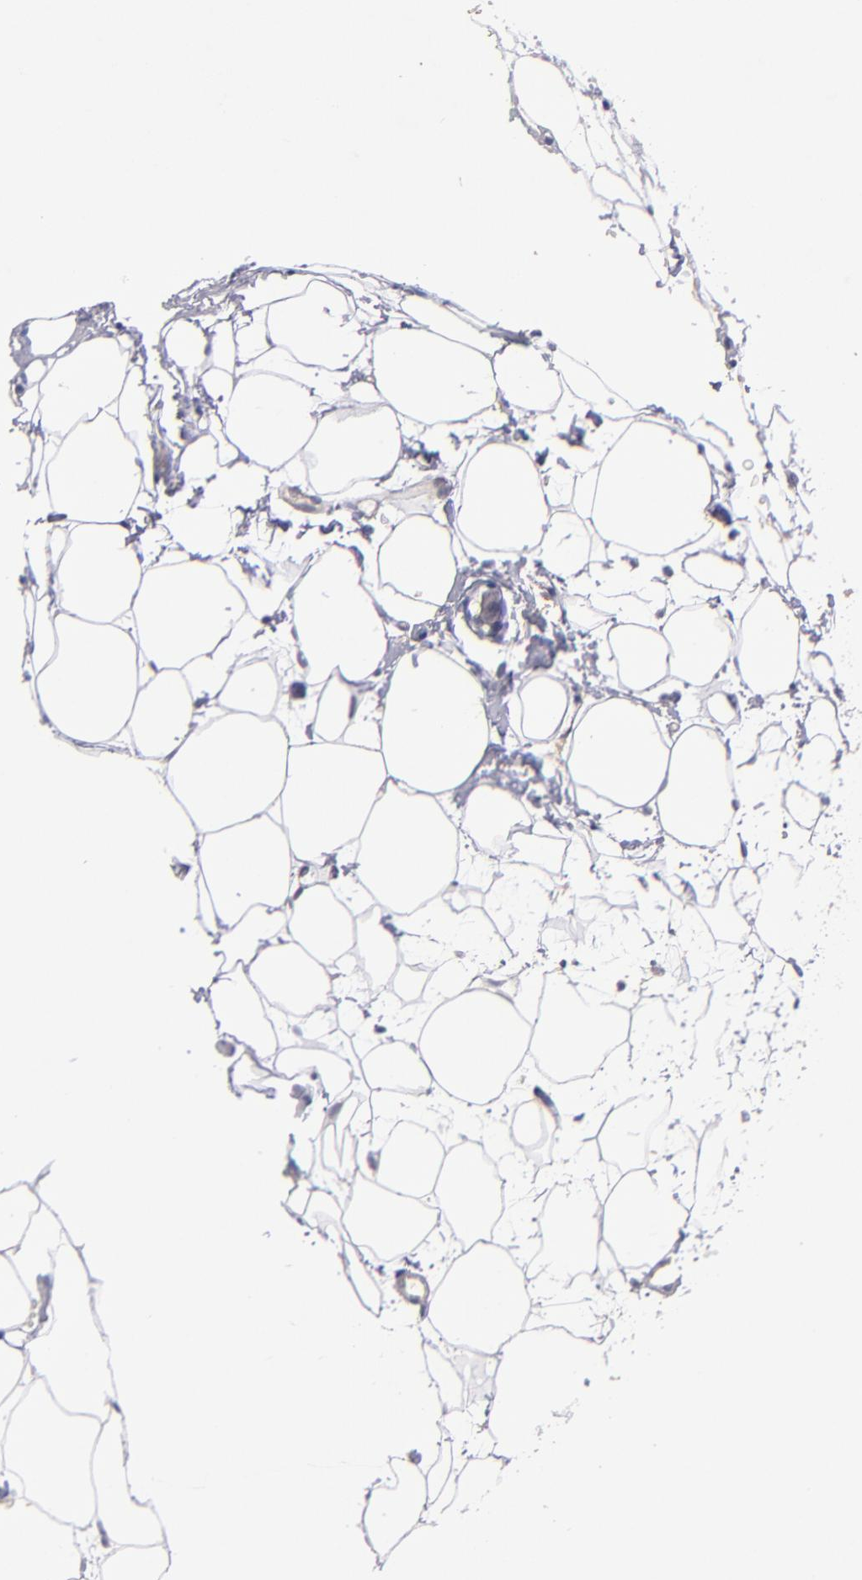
{"staining": {"intensity": "negative", "quantity": "none", "location": "none"}, "tissue": "adipose tissue", "cell_type": "Adipocytes", "image_type": "normal", "snomed": [{"axis": "morphology", "description": "Normal tissue, NOS"}, {"axis": "topography", "description": "Breast"}], "caption": "Immunohistochemical staining of unremarkable adipose tissue reveals no significant expression in adipocytes.", "gene": "MAGEE1", "patient": {"sex": "female", "age": 22}}